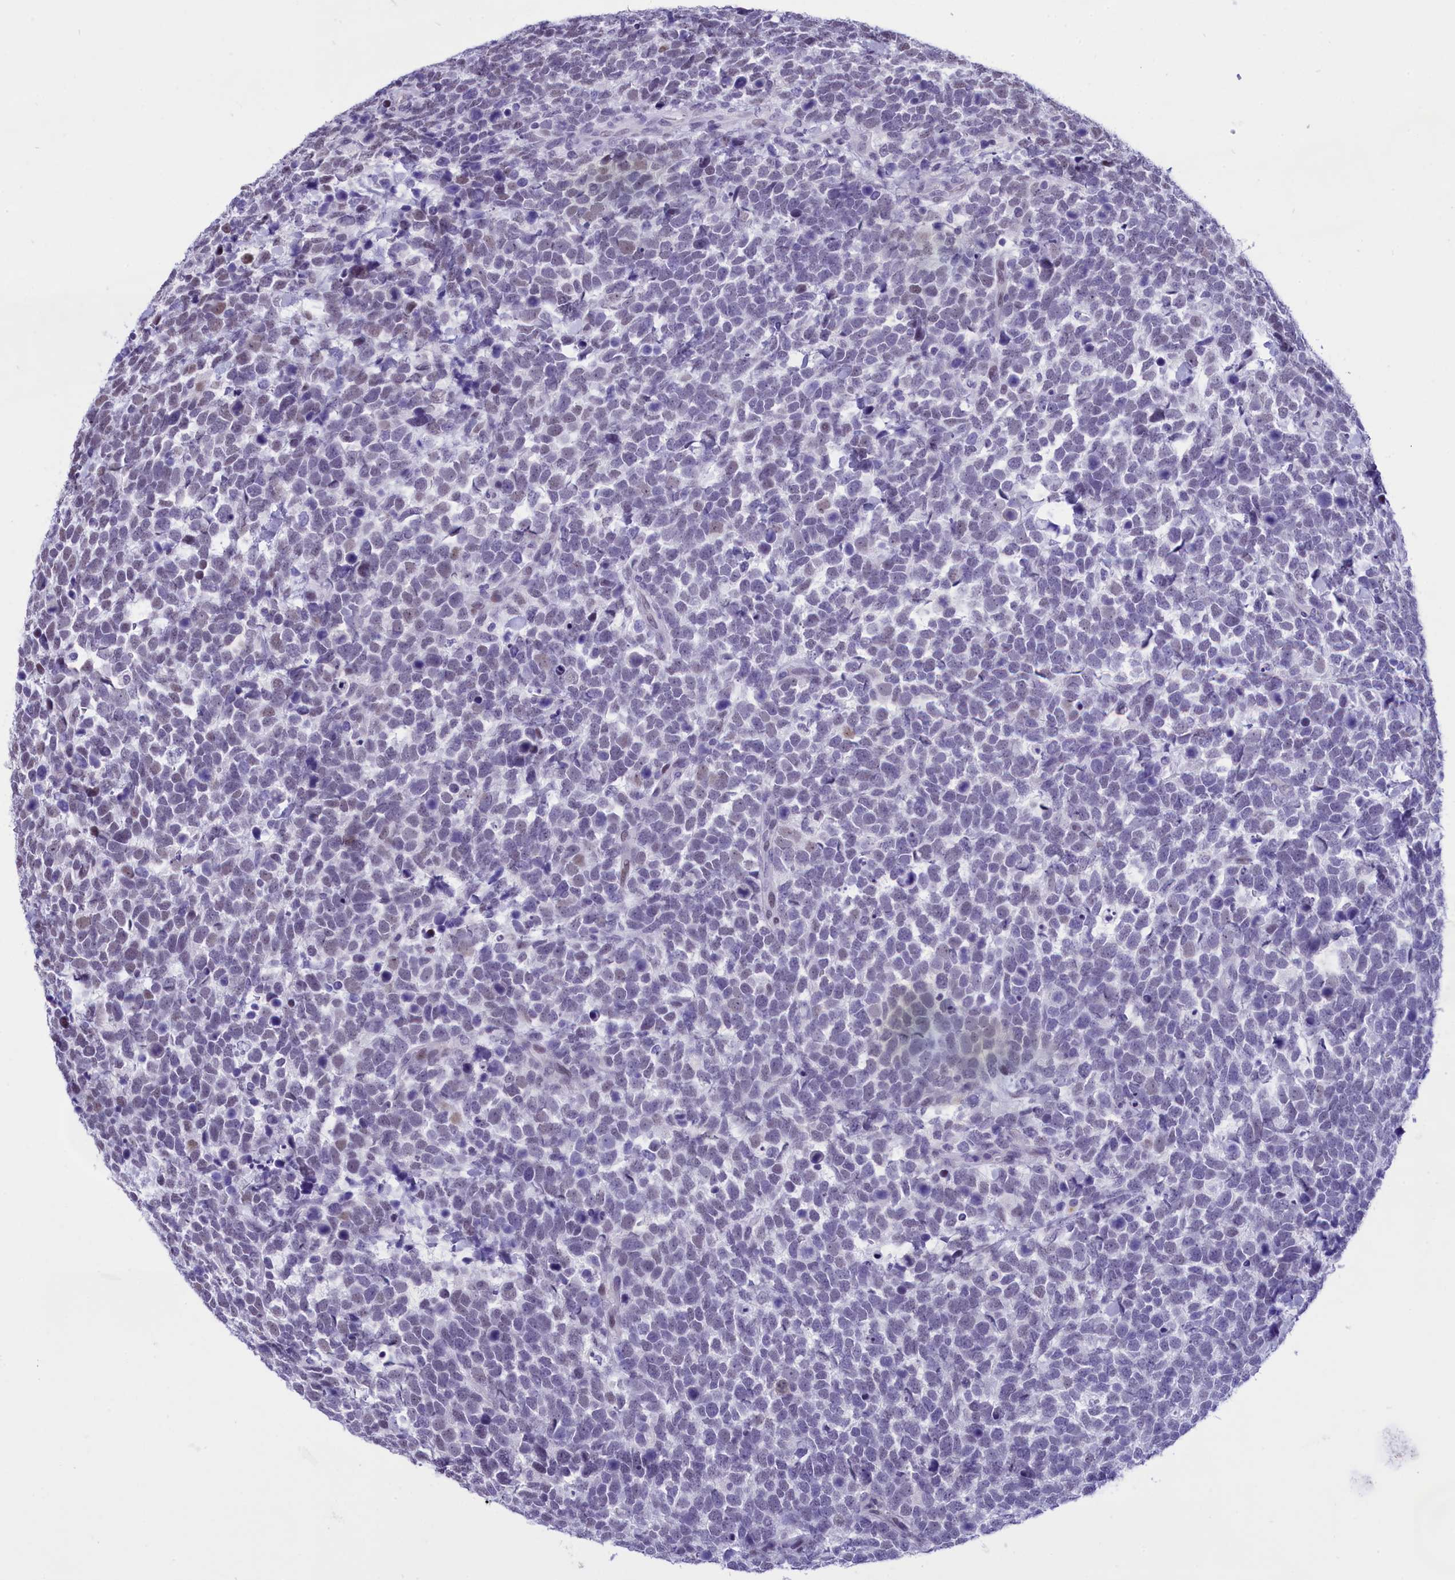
{"staining": {"intensity": "moderate", "quantity": "<25%", "location": "nuclear"}, "tissue": "urothelial cancer", "cell_type": "Tumor cells", "image_type": "cancer", "snomed": [{"axis": "morphology", "description": "Urothelial carcinoma, High grade"}, {"axis": "topography", "description": "Urinary bladder"}], "caption": "This is an image of IHC staining of urothelial carcinoma (high-grade), which shows moderate positivity in the nuclear of tumor cells.", "gene": "SPIRE2", "patient": {"sex": "female", "age": 82}}